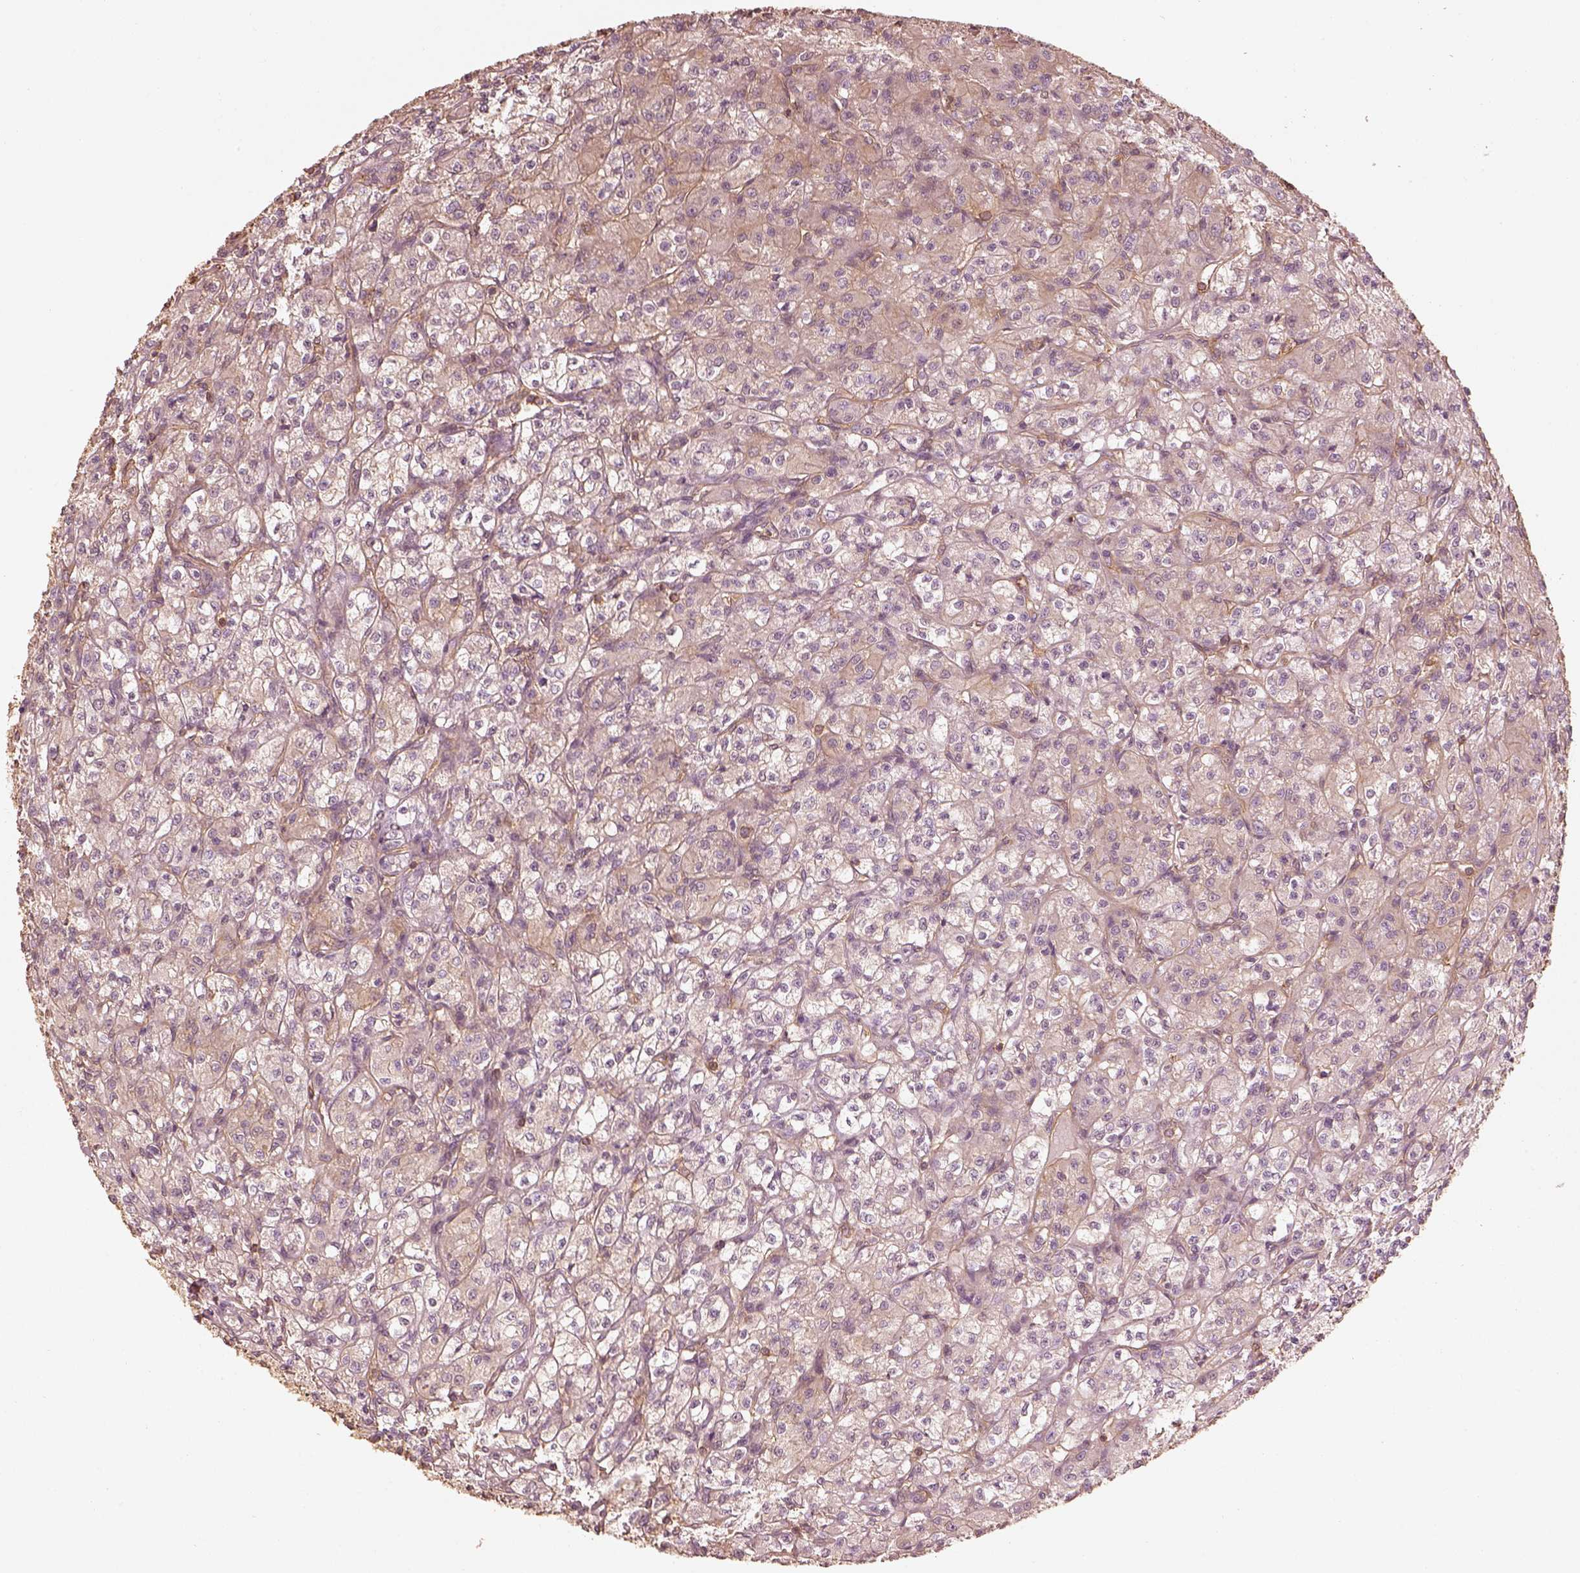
{"staining": {"intensity": "weak", "quantity": "25%-75%", "location": "cytoplasmic/membranous"}, "tissue": "renal cancer", "cell_type": "Tumor cells", "image_type": "cancer", "snomed": [{"axis": "morphology", "description": "Adenocarcinoma, NOS"}, {"axis": "topography", "description": "Kidney"}], "caption": "Immunohistochemical staining of human renal adenocarcinoma exhibits low levels of weak cytoplasmic/membranous protein positivity in about 25%-75% of tumor cells.", "gene": "WDR7", "patient": {"sex": "female", "age": 70}}